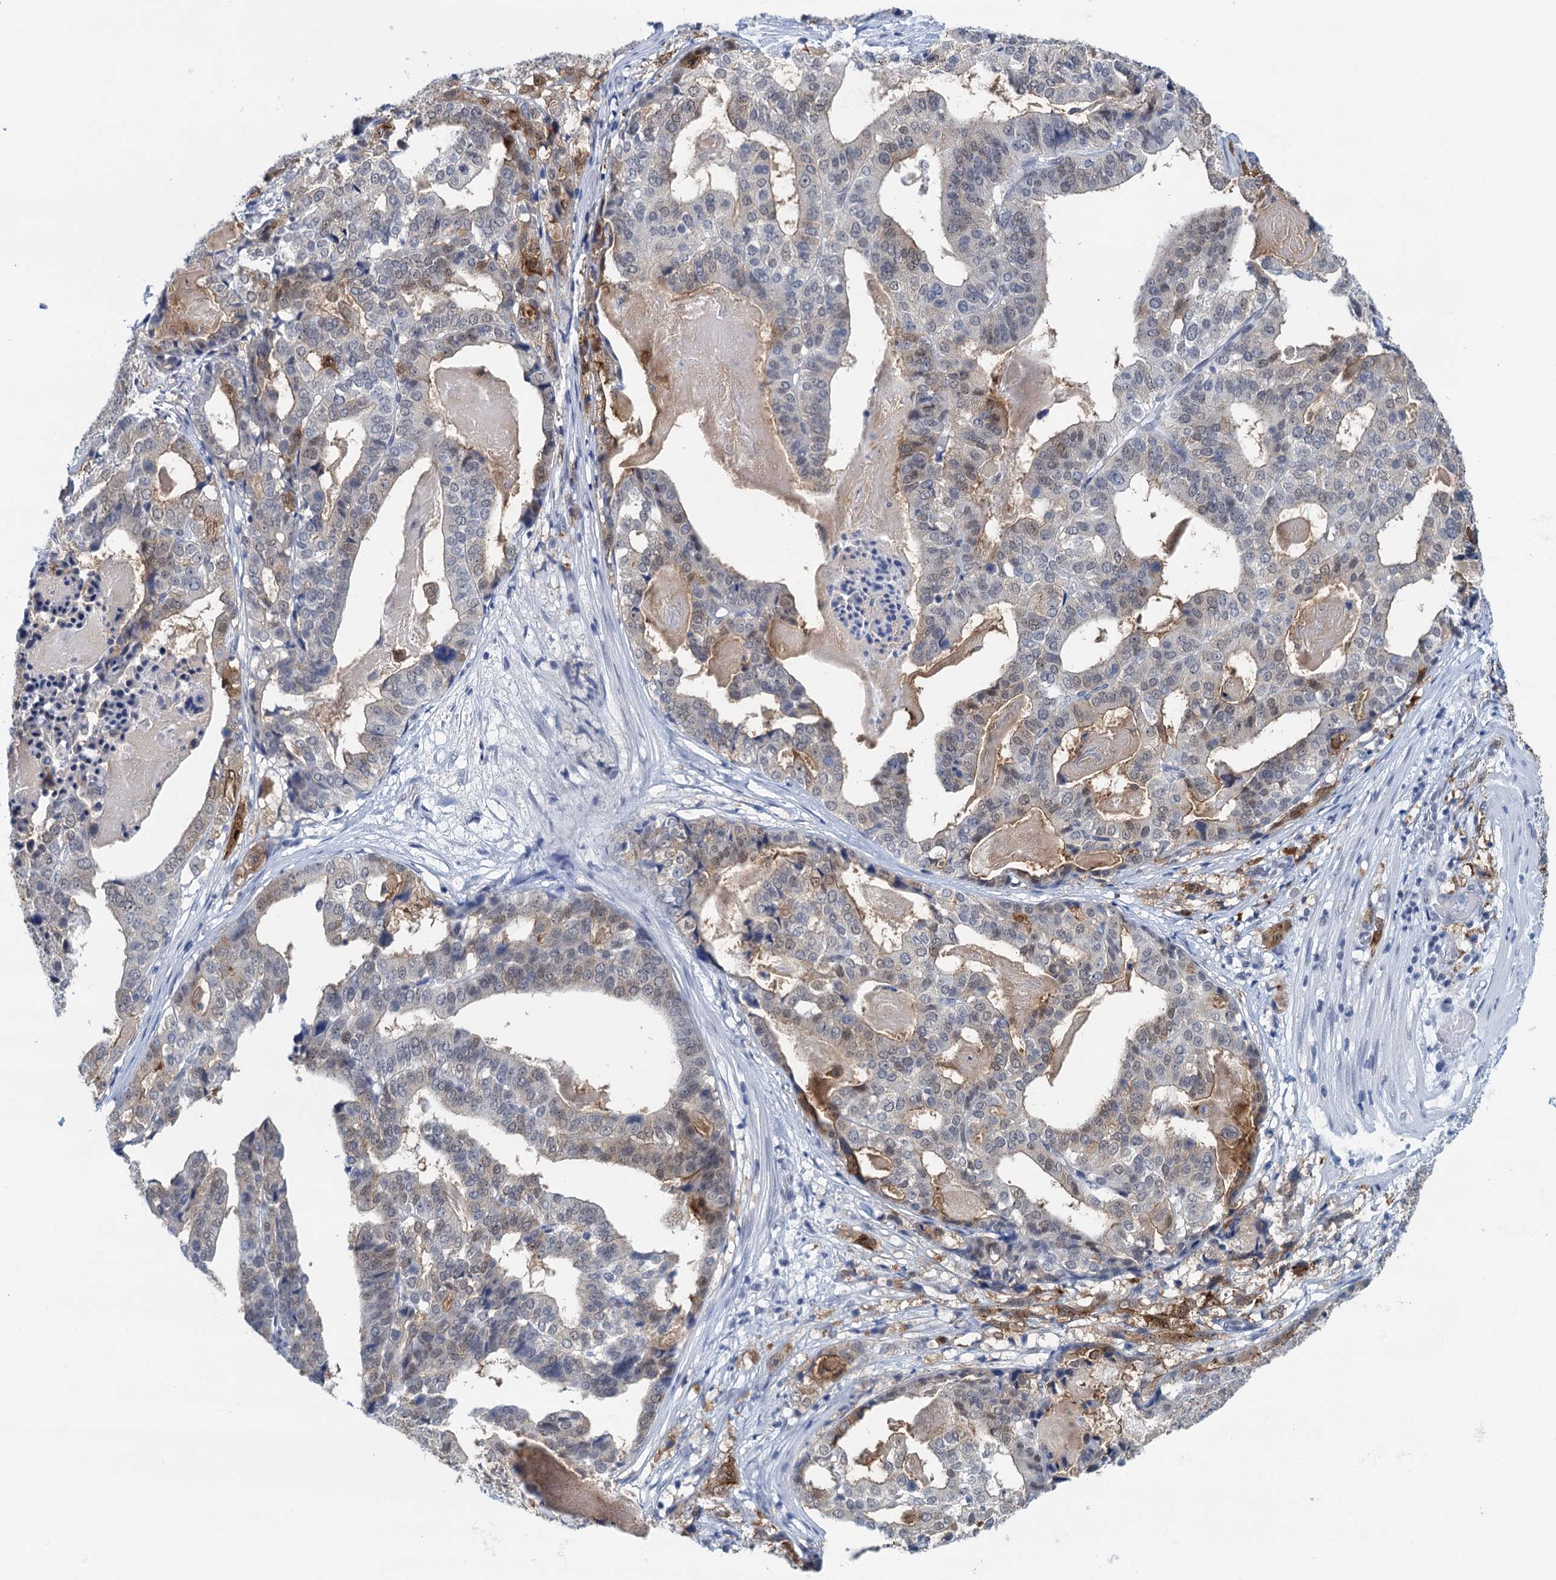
{"staining": {"intensity": "moderate", "quantity": "25%-75%", "location": "cytoplasmic/membranous"}, "tissue": "stomach cancer", "cell_type": "Tumor cells", "image_type": "cancer", "snomed": [{"axis": "morphology", "description": "Adenocarcinoma, NOS"}, {"axis": "topography", "description": "Stomach"}], "caption": "Moderate cytoplasmic/membranous protein staining is appreciated in about 25%-75% of tumor cells in stomach cancer (adenocarcinoma).", "gene": "EPS8L1", "patient": {"sex": "male", "age": 48}}